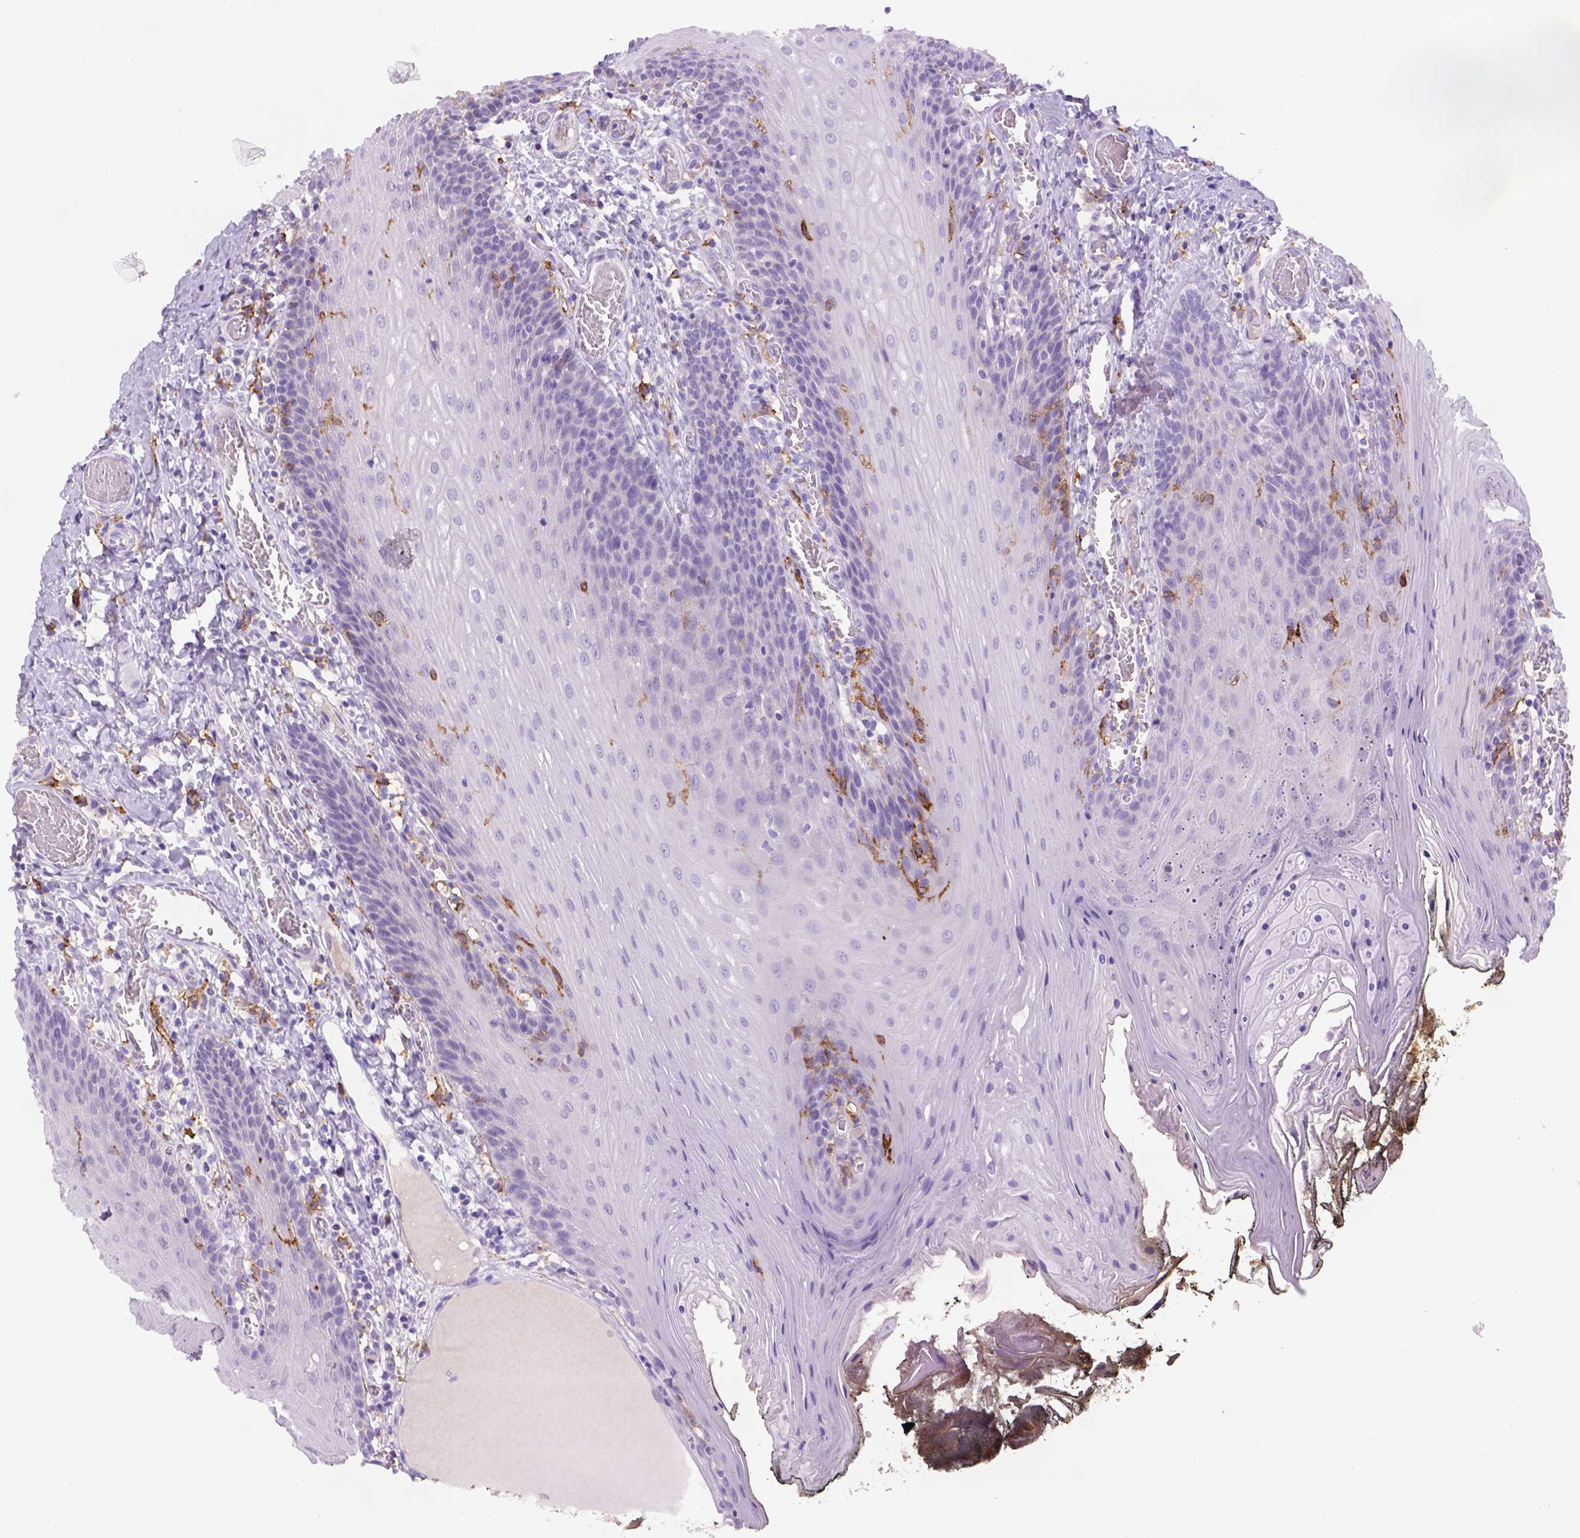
{"staining": {"intensity": "negative", "quantity": "none", "location": "none"}, "tissue": "oral mucosa", "cell_type": "Squamous epithelial cells", "image_type": "normal", "snomed": [{"axis": "morphology", "description": "Normal tissue, NOS"}, {"axis": "topography", "description": "Oral tissue"}], "caption": "This is an immunohistochemistry (IHC) photomicrograph of unremarkable oral mucosa. There is no staining in squamous epithelial cells.", "gene": "CD14", "patient": {"sex": "male", "age": 9}}